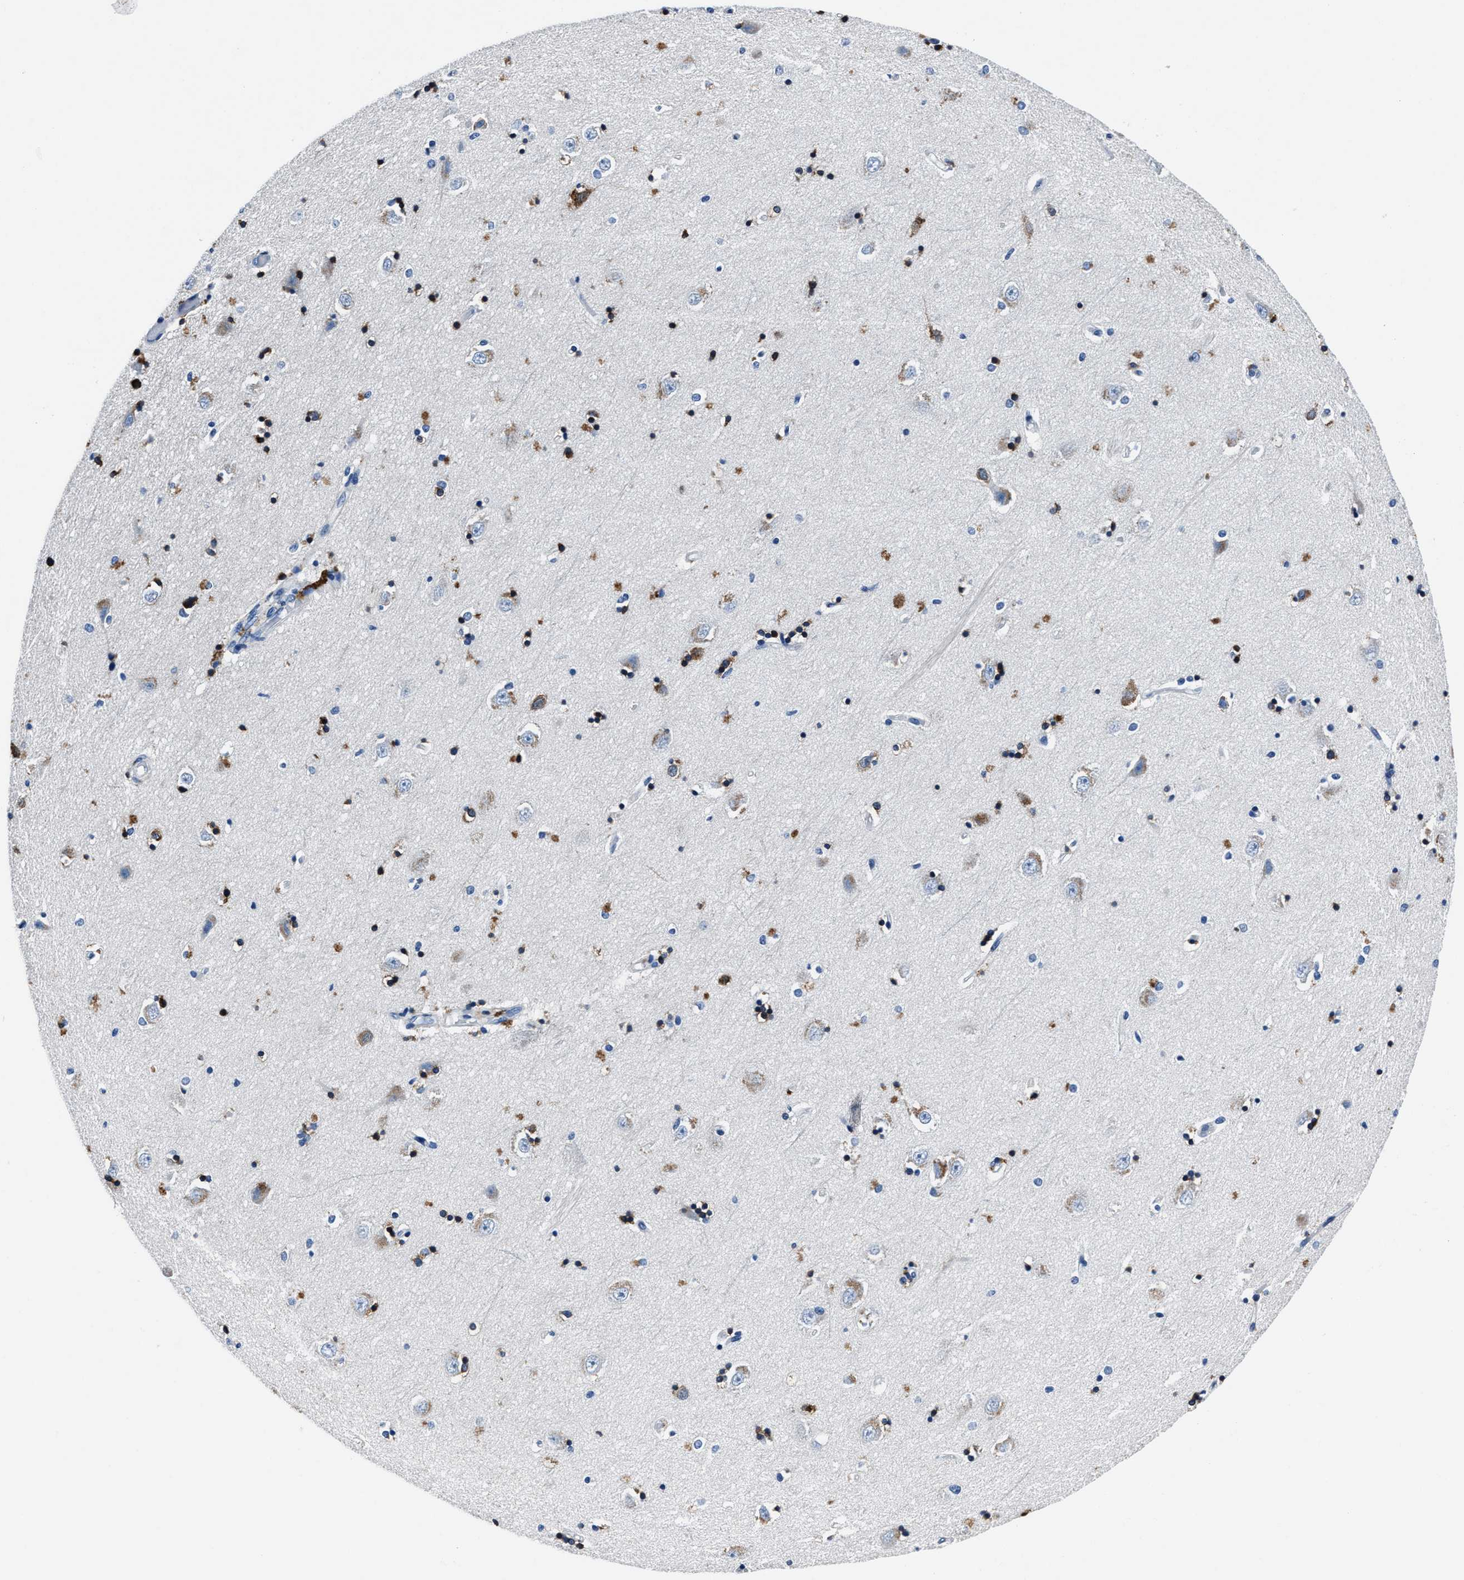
{"staining": {"intensity": "moderate", "quantity": "25%-75%", "location": "cytoplasmic/membranous"}, "tissue": "hippocampus", "cell_type": "Glial cells", "image_type": "normal", "snomed": [{"axis": "morphology", "description": "Normal tissue, NOS"}, {"axis": "topography", "description": "Hippocampus"}], "caption": "Immunohistochemistry (IHC) staining of normal hippocampus, which reveals medium levels of moderate cytoplasmic/membranous expression in about 25%-75% of glial cells indicating moderate cytoplasmic/membranous protein staining. The staining was performed using DAB (brown) for protein detection and nuclei were counterstained in hematoxylin (blue).", "gene": "NACAD", "patient": {"sex": "male", "age": 45}}